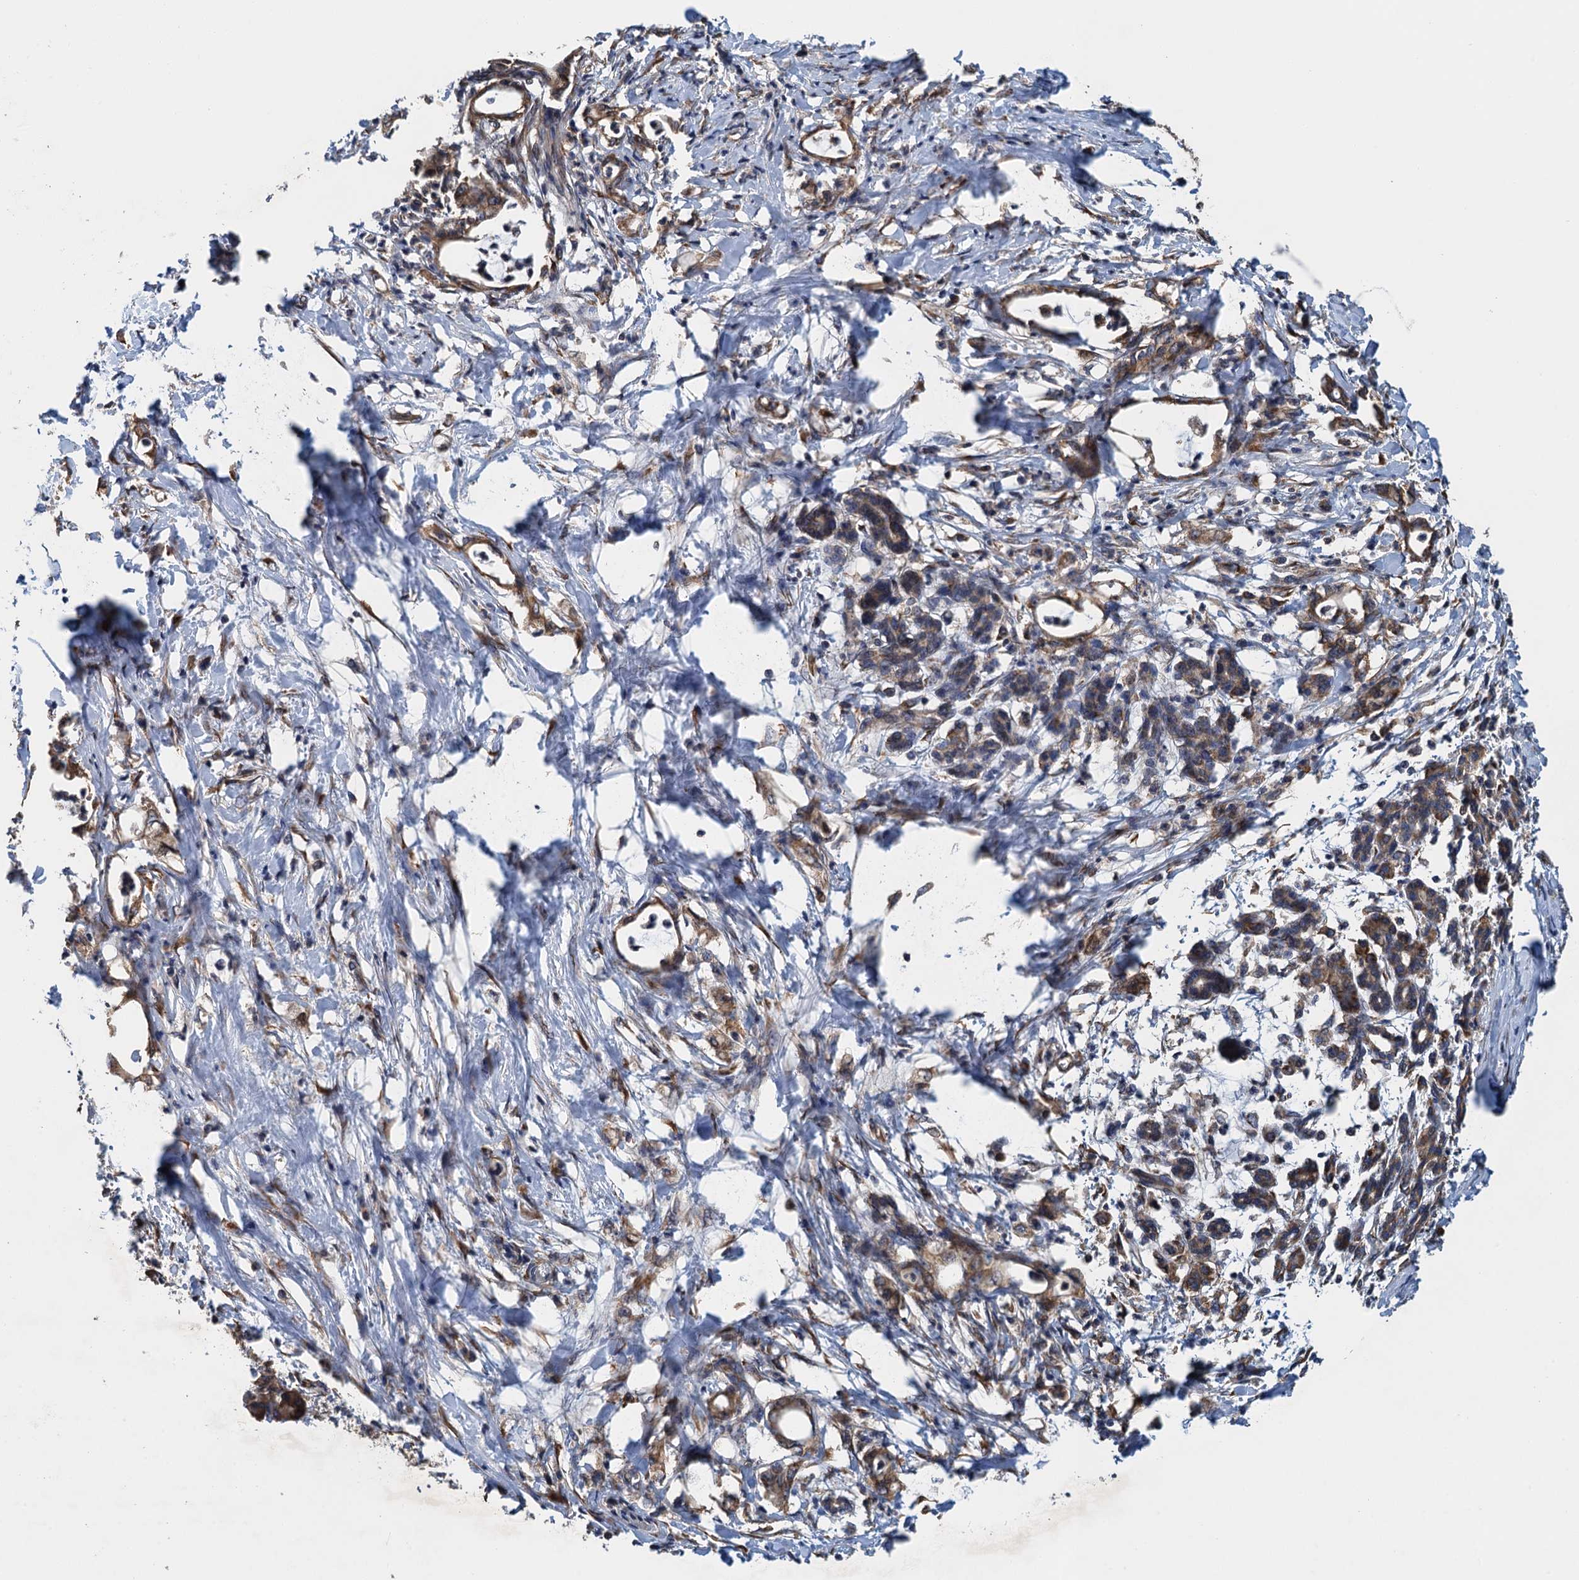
{"staining": {"intensity": "moderate", "quantity": ">75%", "location": "cytoplasmic/membranous"}, "tissue": "pancreatic cancer", "cell_type": "Tumor cells", "image_type": "cancer", "snomed": [{"axis": "morphology", "description": "Adenocarcinoma, NOS"}, {"axis": "topography", "description": "Pancreas"}], "caption": "Pancreatic cancer stained for a protein shows moderate cytoplasmic/membranous positivity in tumor cells. (DAB IHC with brightfield microscopy, high magnification).", "gene": "MDM1", "patient": {"sex": "female", "age": 55}}